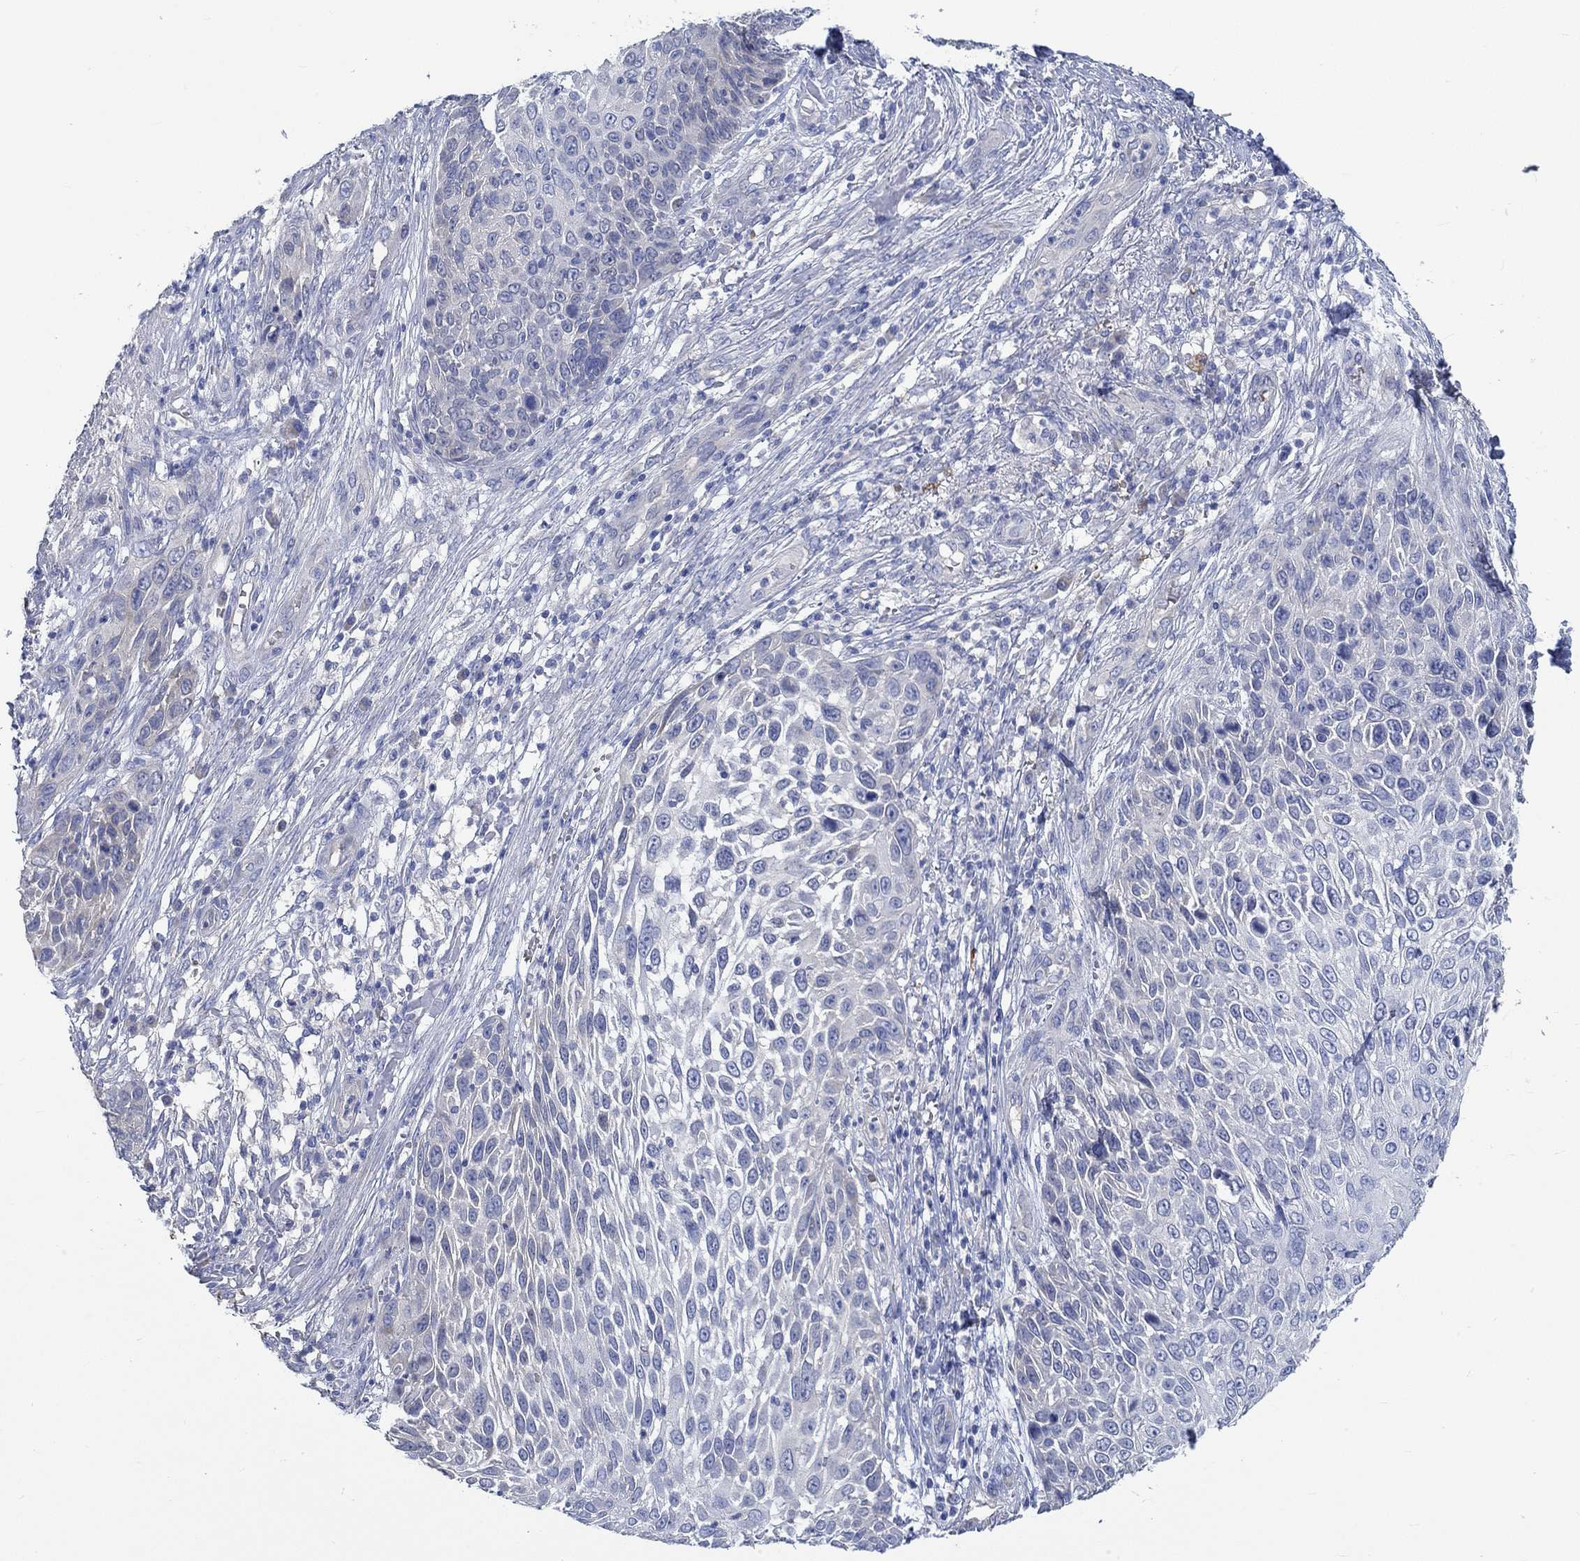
{"staining": {"intensity": "negative", "quantity": "none", "location": "none"}, "tissue": "skin cancer", "cell_type": "Tumor cells", "image_type": "cancer", "snomed": [{"axis": "morphology", "description": "Squamous cell carcinoma, NOS"}, {"axis": "topography", "description": "Skin"}], "caption": "An image of human skin squamous cell carcinoma is negative for staining in tumor cells.", "gene": "KCNA1", "patient": {"sex": "male", "age": 92}}